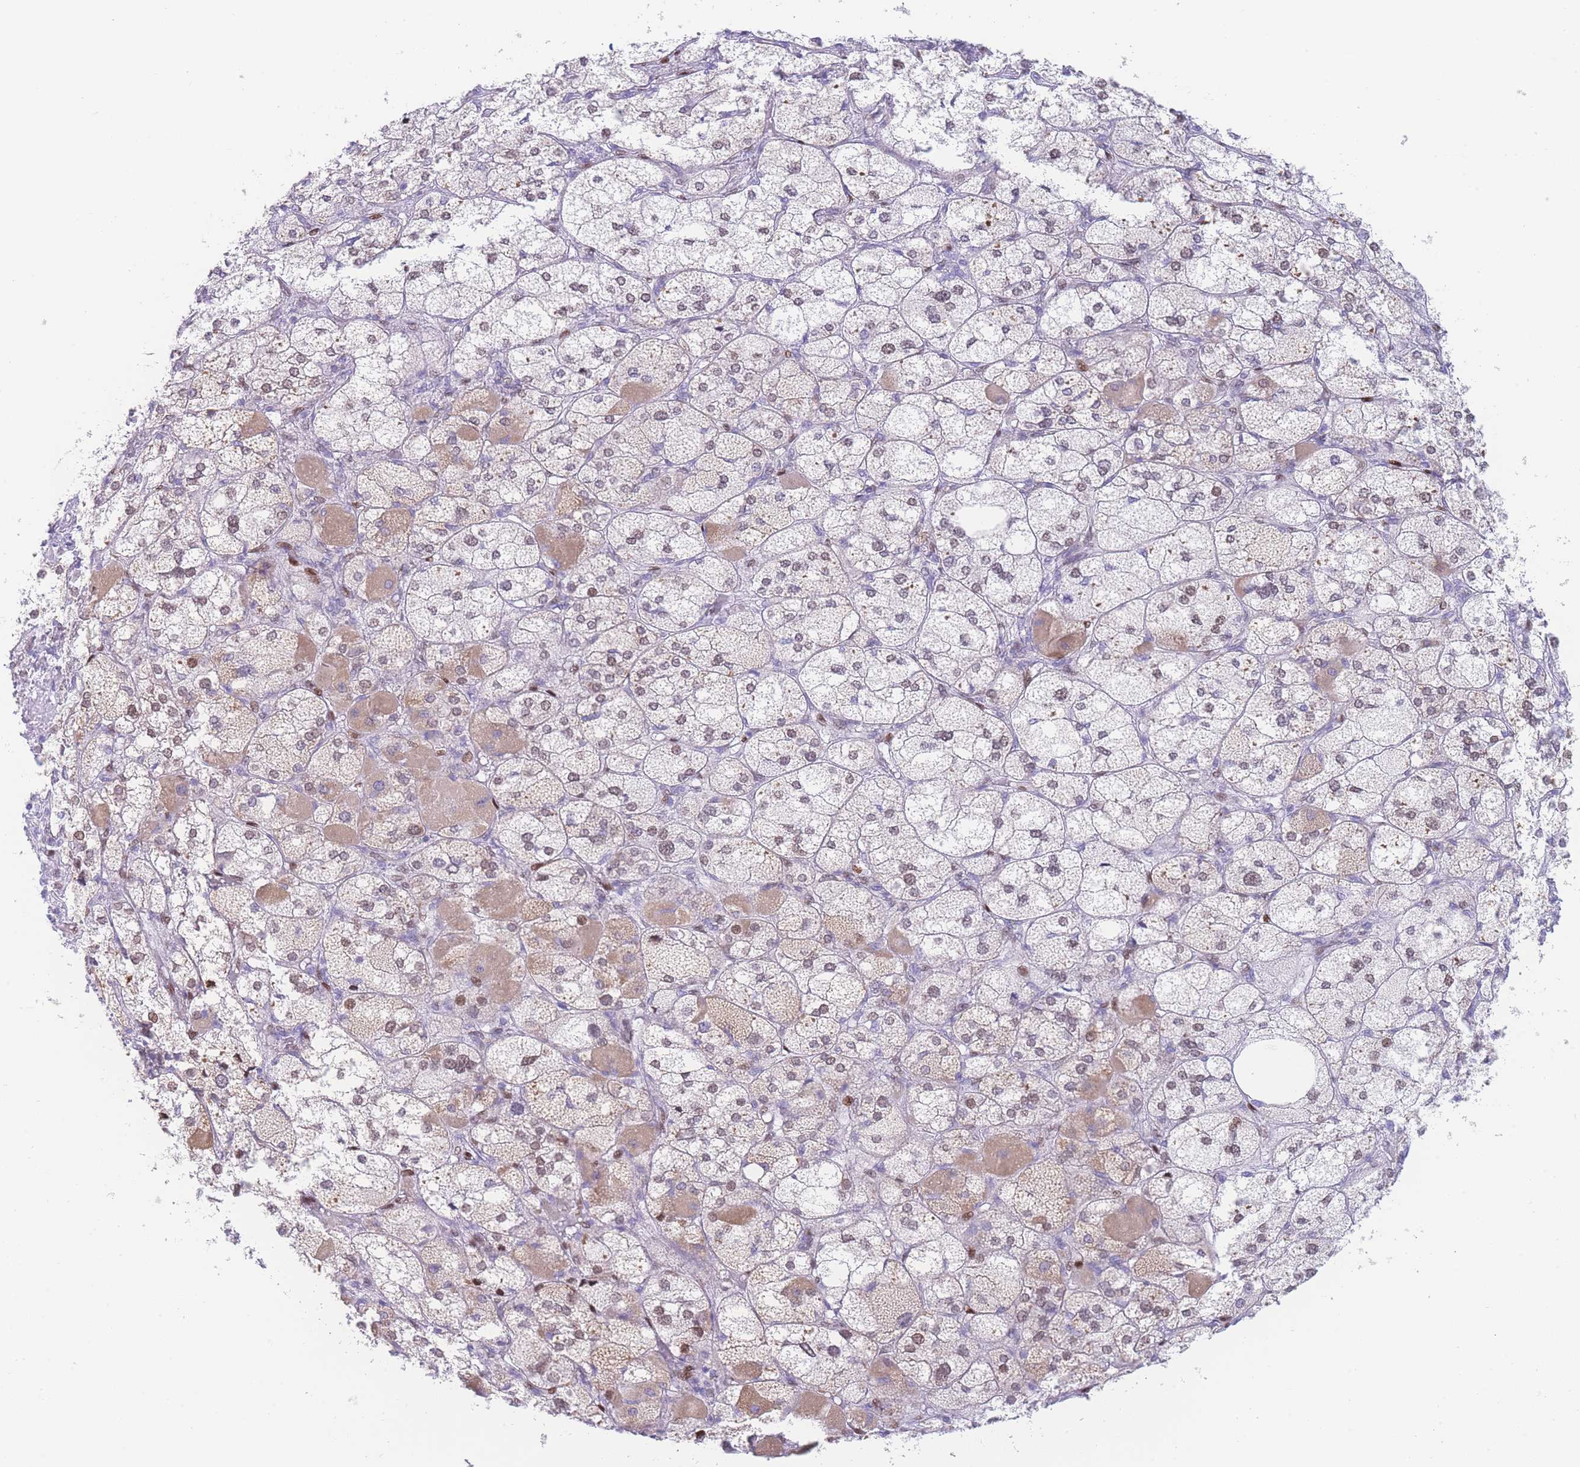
{"staining": {"intensity": "moderate", "quantity": "25%-75%", "location": "cytoplasmic/membranous,nuclear"}, "tissue": "adrenal gland", "cell_type": "Glandular cells", "image_type": "normal", "snomed": [{"axis": "morphology", "description": "Normal tissue, NOS"}, {"axis": "topography", "description": "Adrenal gland"}], "caption": "Moderate cytoplasmic/membranous,nuclear protein positivity is identified in approximately 25%-75% of glandular cells in adrenal gland. Using DAB (3,3'-diaminobenzidine) (brown) and hematoxylin (blue) stains, captured at high magnification using brightfield microscopy.", "gene": "PSMB5", "patient": {"sex": "female", "age": 61}}